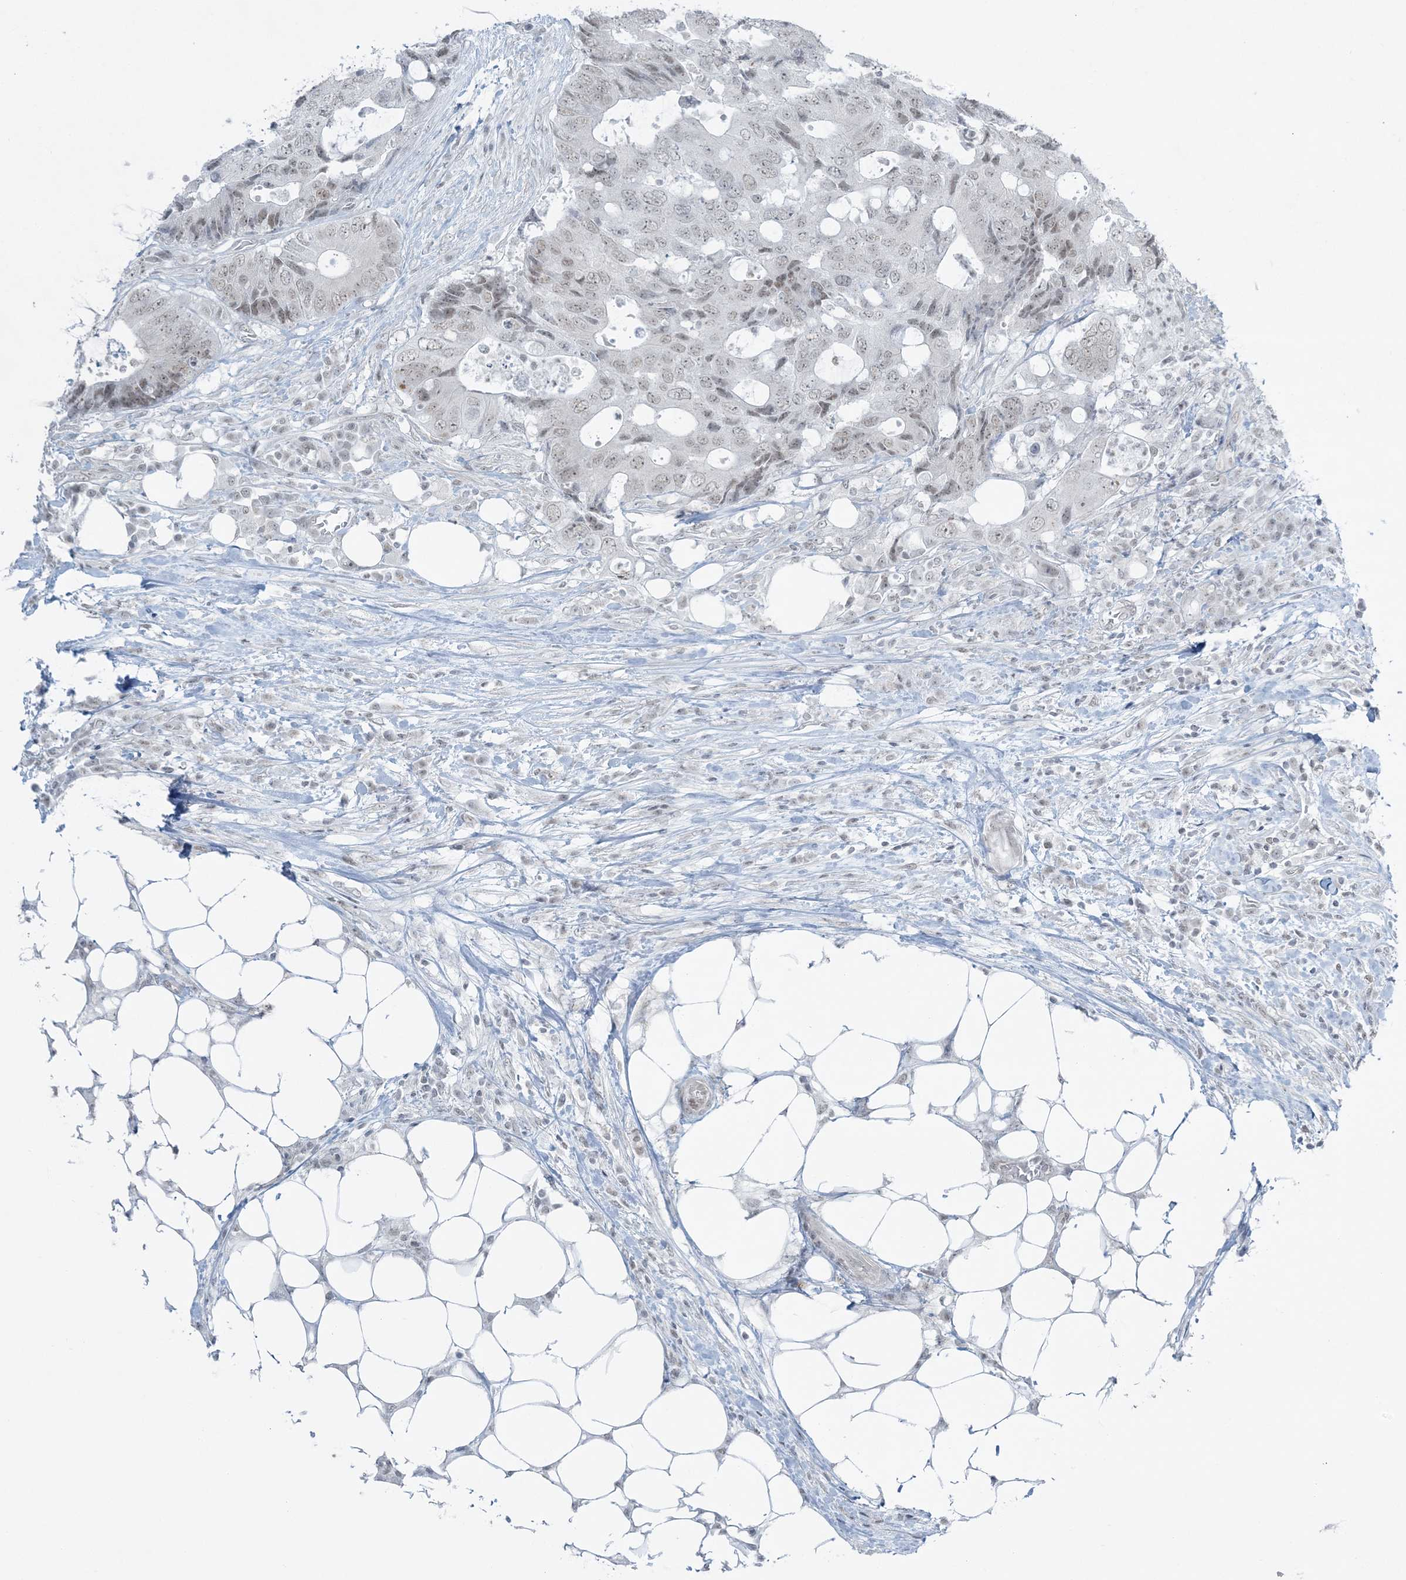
{"staining": {"intensity": "weak", "quantity": "<25%", "location": "nuclear"}, "tissue": "colorectal cancer", "cell_type": "Tumor cells", "image_type": "cancer", "snomed": [{"axis": "morphology", "description": "Adenocarcinoma, NOS"}, {"axis": "topography", "description": "Colon"}], "caption": "DAB (3,3'-diaminobenzidine) immunohistochemical staining of human colorectal cancer displays no significant staining in tumor cells.", "gene": "ZNF787", "patient": {"sex": "male", "age": 71}}